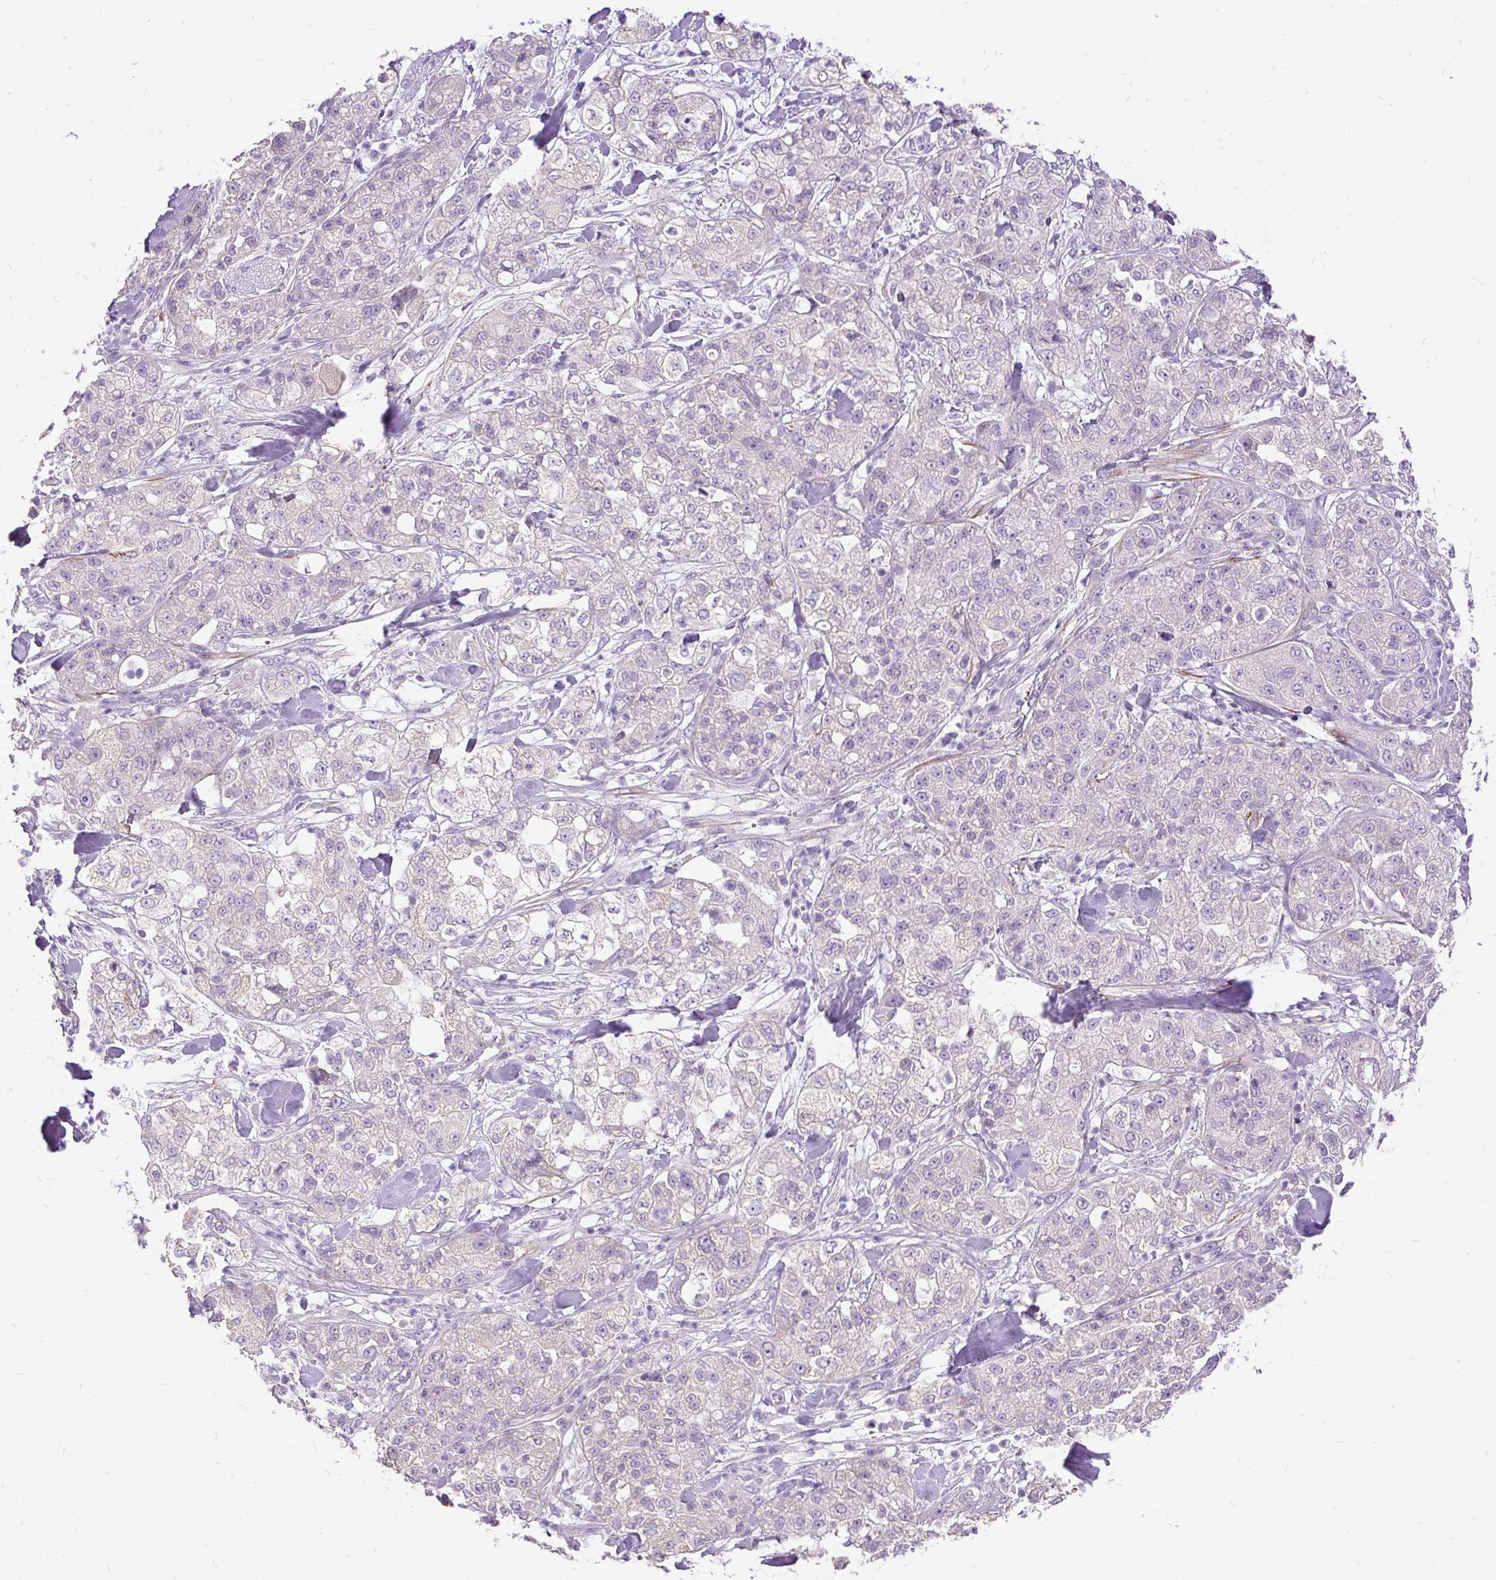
{"staining": {"intensity": "negative", "quantity": "none", "location": "none"}, "tissue": "pancreatic cancer", "cell_type": "Tumor cells", "image_type": "cancer", "snomed": [{"axis": "morphology", "description": "Adenocarcinoma, NOS"}, {"axis": "topography", "description": "Pancreas"}], "caption": "Adenocarcinoma (pancreatic) was stained to show a protein in brown. There is no significant positivity in tumor cells.", "gene": "GBX1", "patient": {"sex": "female", "age": 78}}